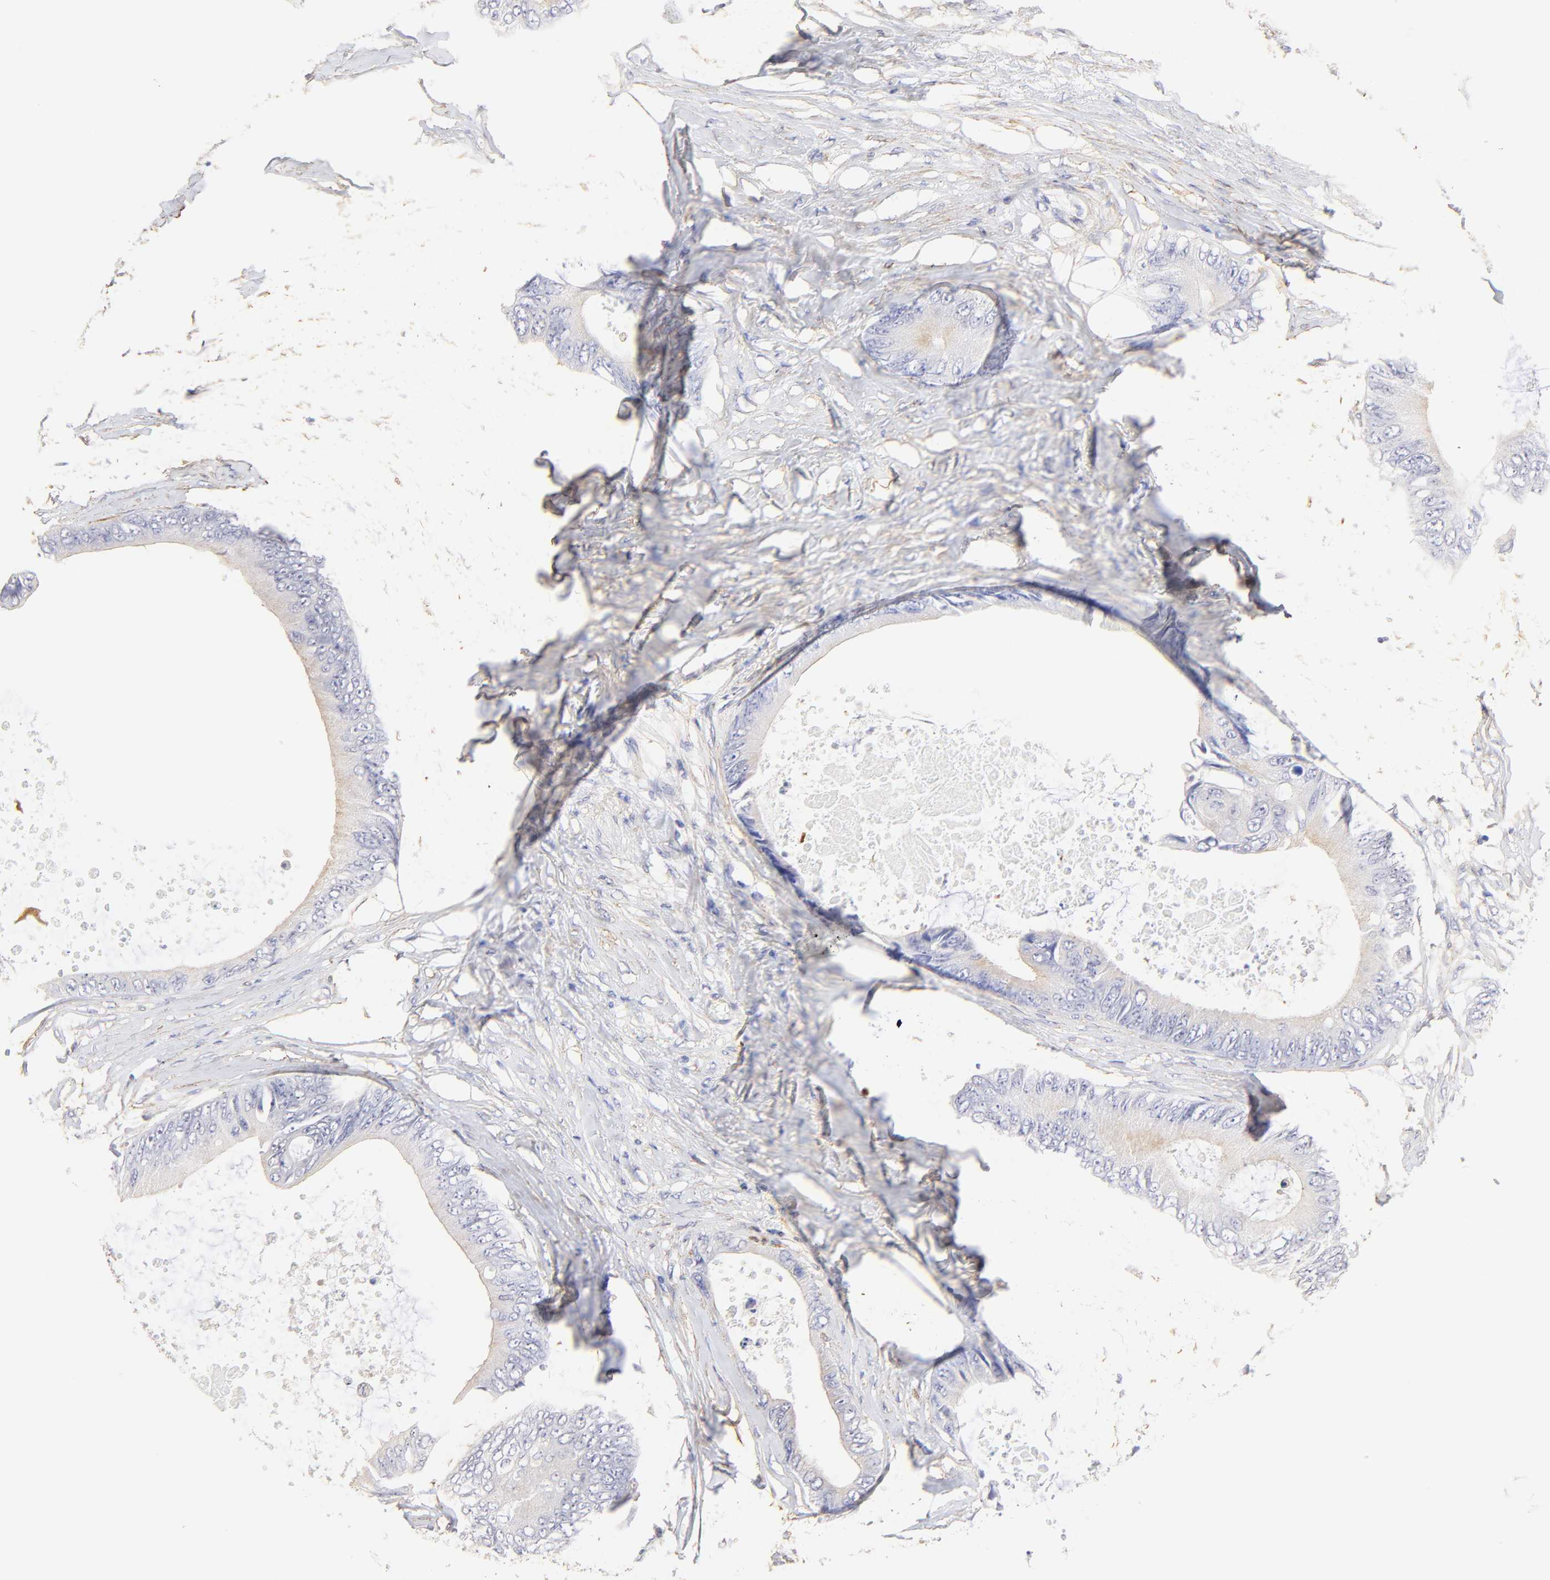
{"staining": {"intensity": "weak", "quantity": "<25%", "location": "cytoplasmic/membranous"}, "tissue": "colorectal cancer", "cell_type": "Tumor cells", "image_type": "cancer", "snomed": [{"axis": "morphology", "description": "Normal tissue, NOS"}, {"axis": "morphology", "description": "Adenocarcinoma, NOS"}, {"axis": "topography", "description": "Rectum"}, {"axis": "topography", "description": "Peripheral nerve tissue"}], "caption": "Tumor cells are negative for protein expression in human adenocarcinoma (colorectal).", "gene": "ACTRT1", "patient": {"sex": "female", "age": 77}}